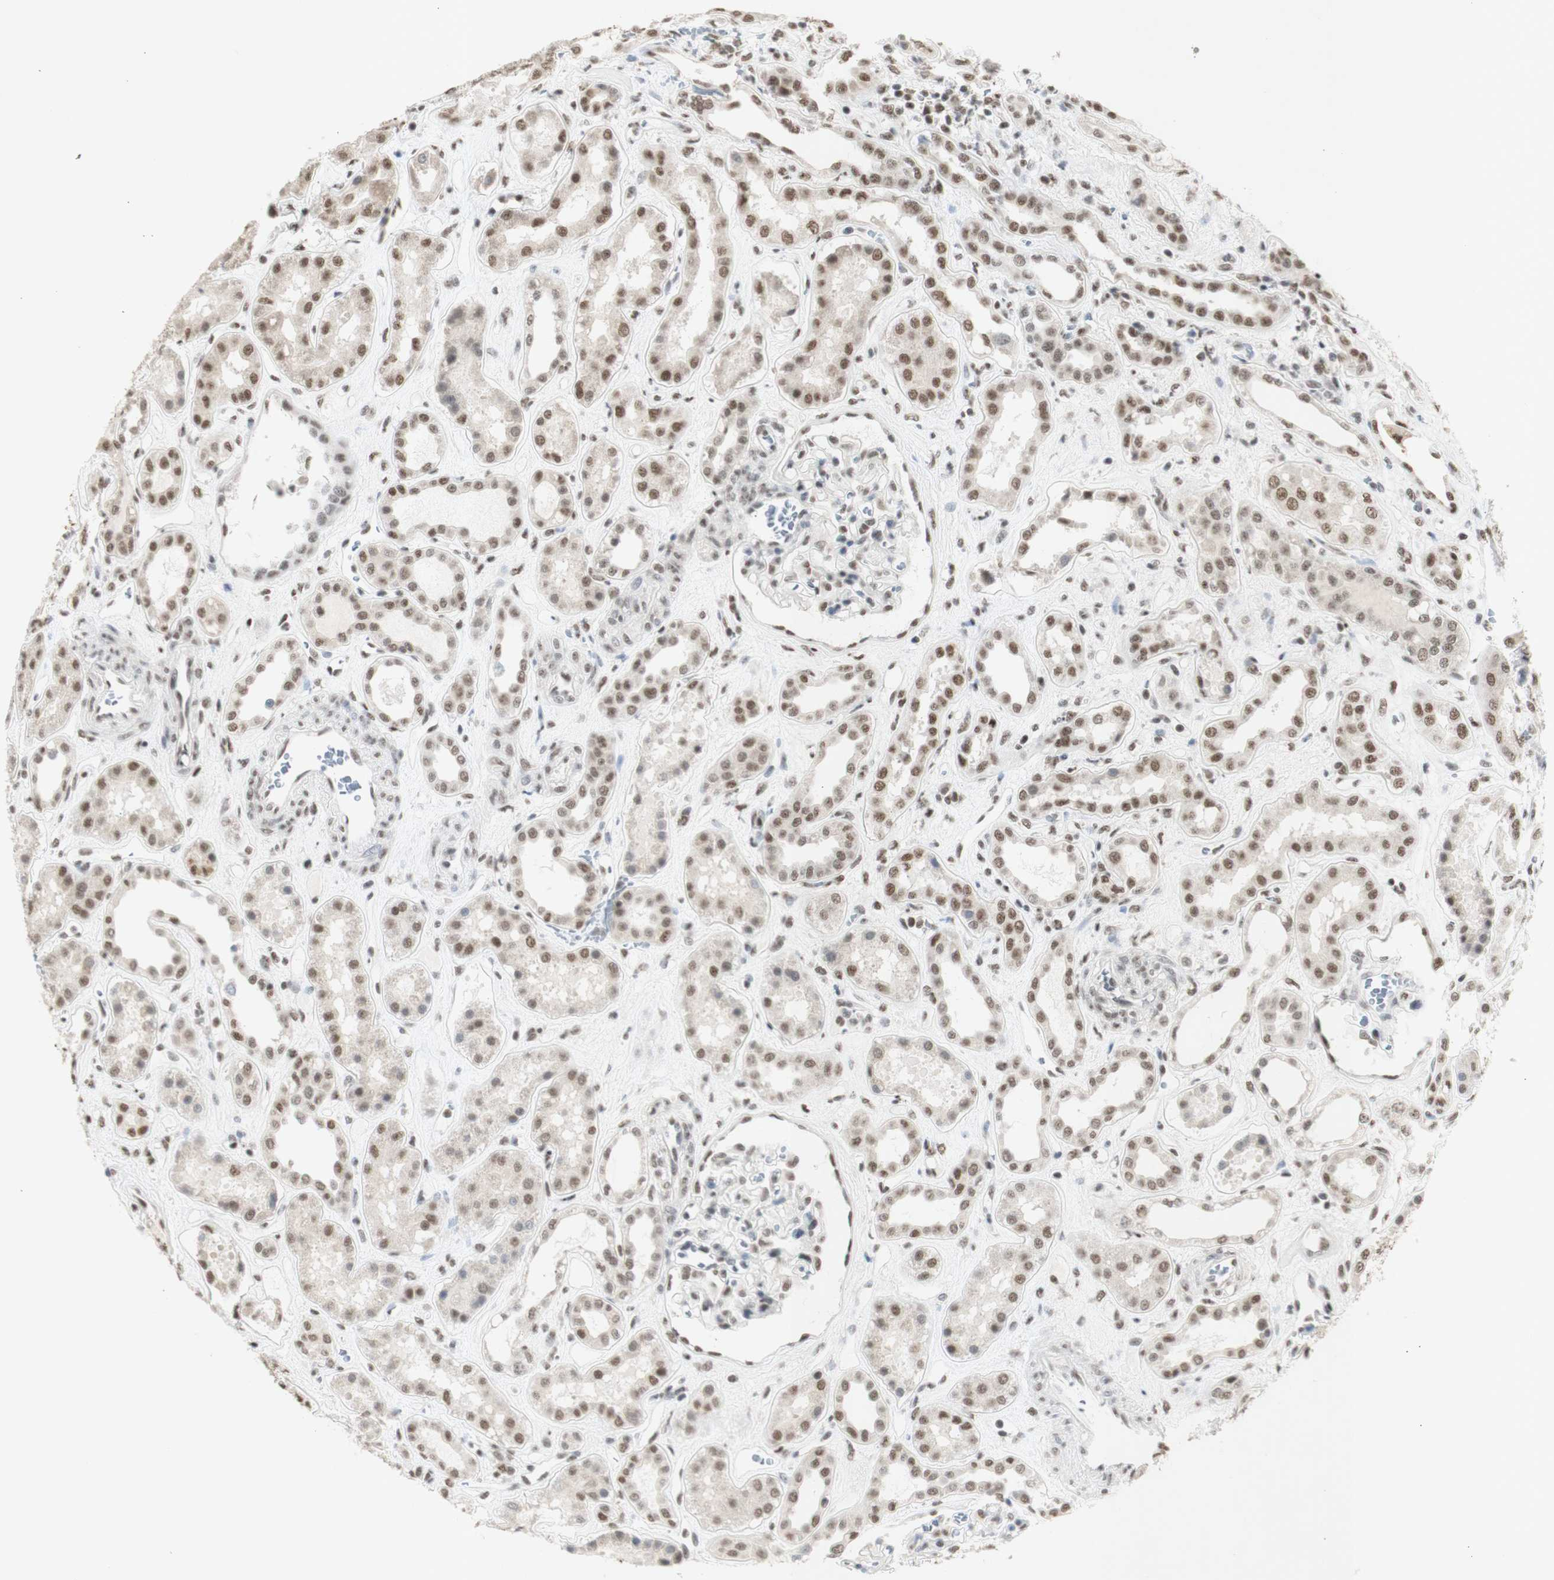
{"staining": {"intensity": "moderate", "quantity": "25%-75%", "location": "nuclear"}, "tissue": "kidney", "cell_type": "Cells in glomeruli", "image_type": "normal", "snomed": [{"axis": "morphology", "description": "Normal tissue, NOS"}, {"axis": "topography", "description": "Kidney"}], "caption": "Kidney stained with a protein marker shows moderate staining in cells in glomeruli.", "gene": "SNRPB", "patient": {"sex": "male", "age": 59}}